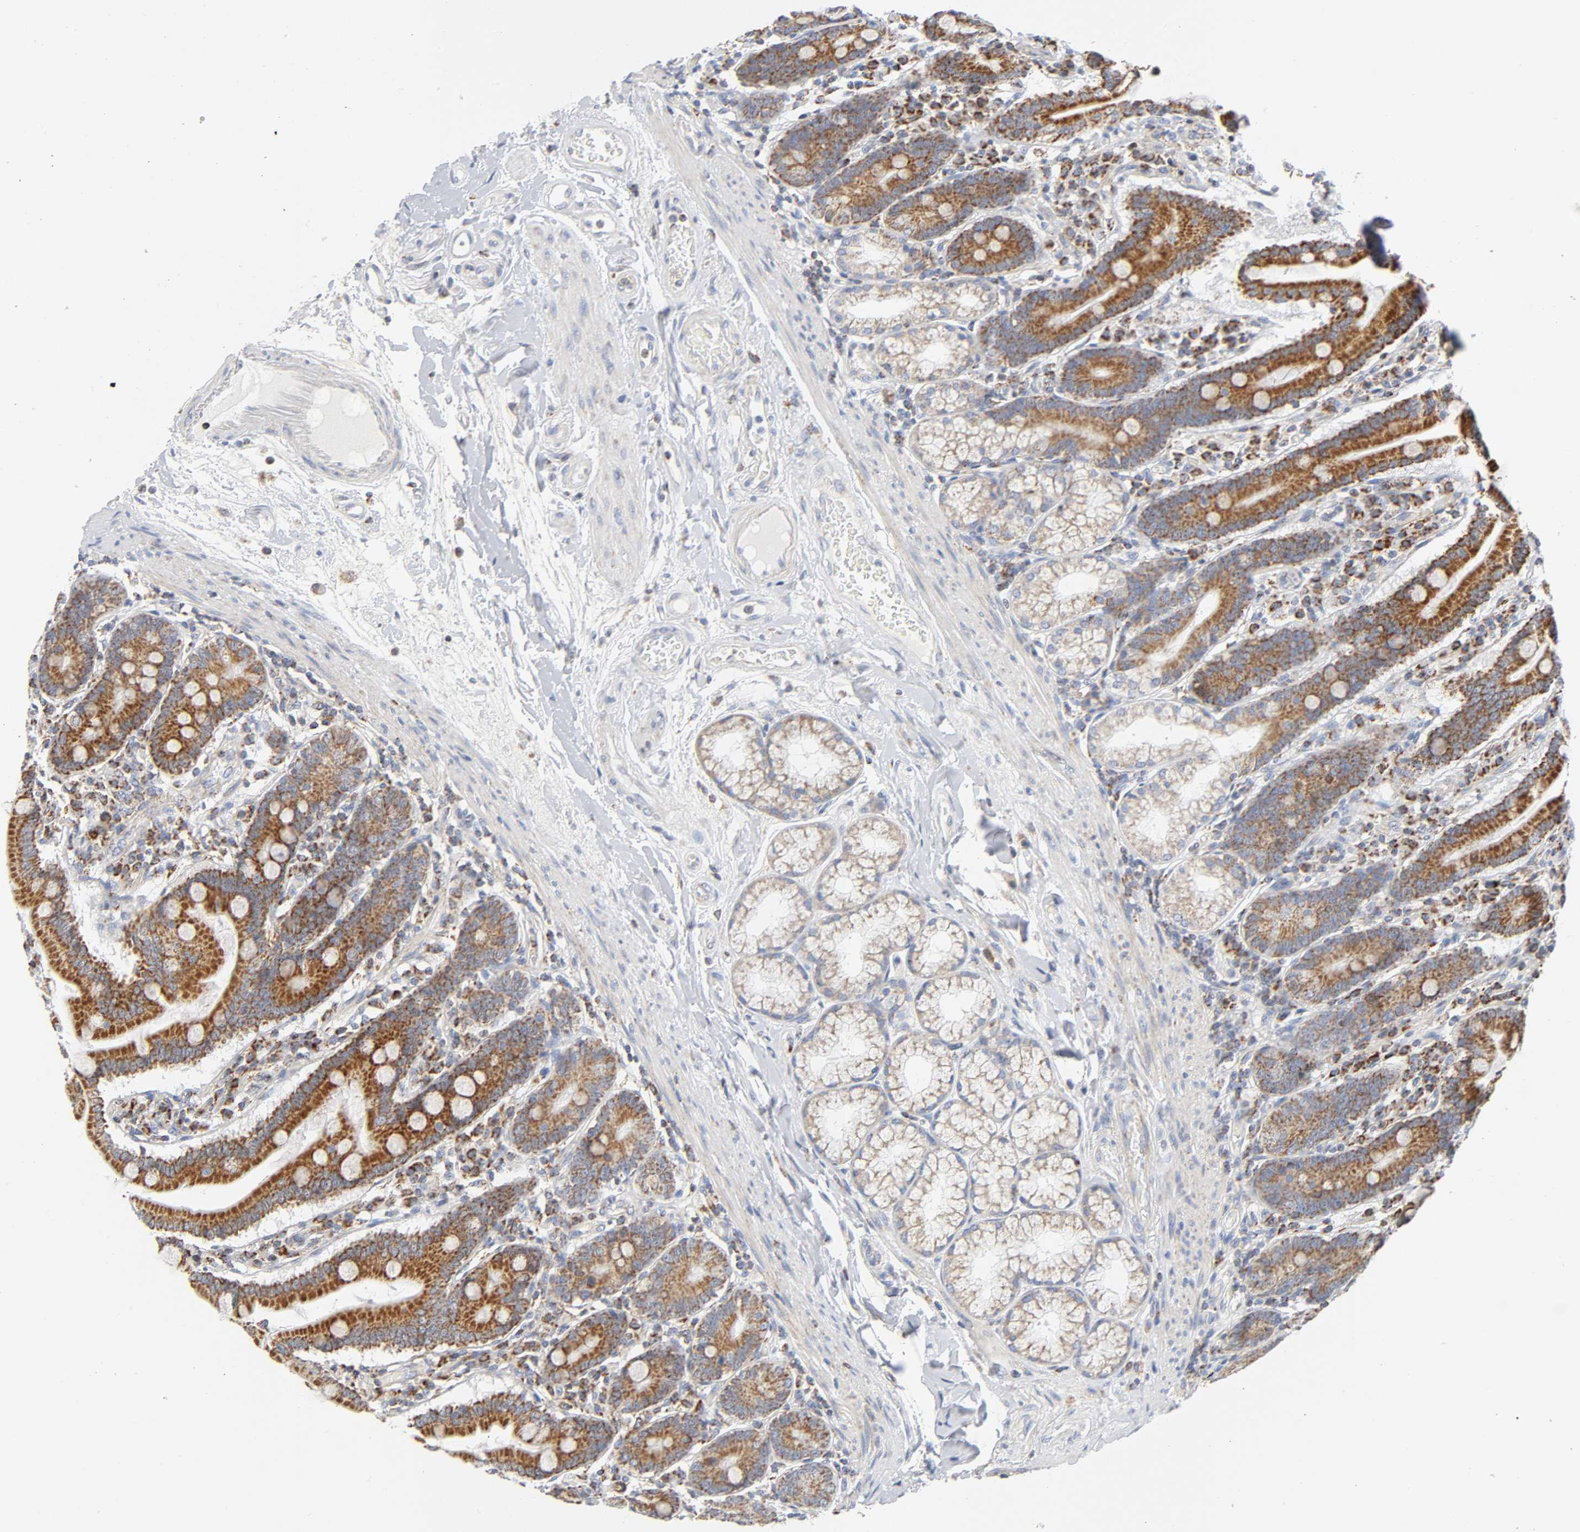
{"staining": {"intensity": "strong", "quantity": ">75%", "location": "cytoplasmic/membranous"}, "tissue": "duodenum", "cell_type": "Glandular cells", "image_type": "normal", "snomed": [{"axis": "morphology", "description": "Normal tissue, NOS"}, {"axis": "topography", "description": "Duodenum"}], "caption": "Duodenum stained with immunohistochemistry (IHC) shows strong cytoplasmic/membranous positivity in about >75% of glandular cells.", "gene": "BAK1", "patient": {"sex": "female", "age": 64}}